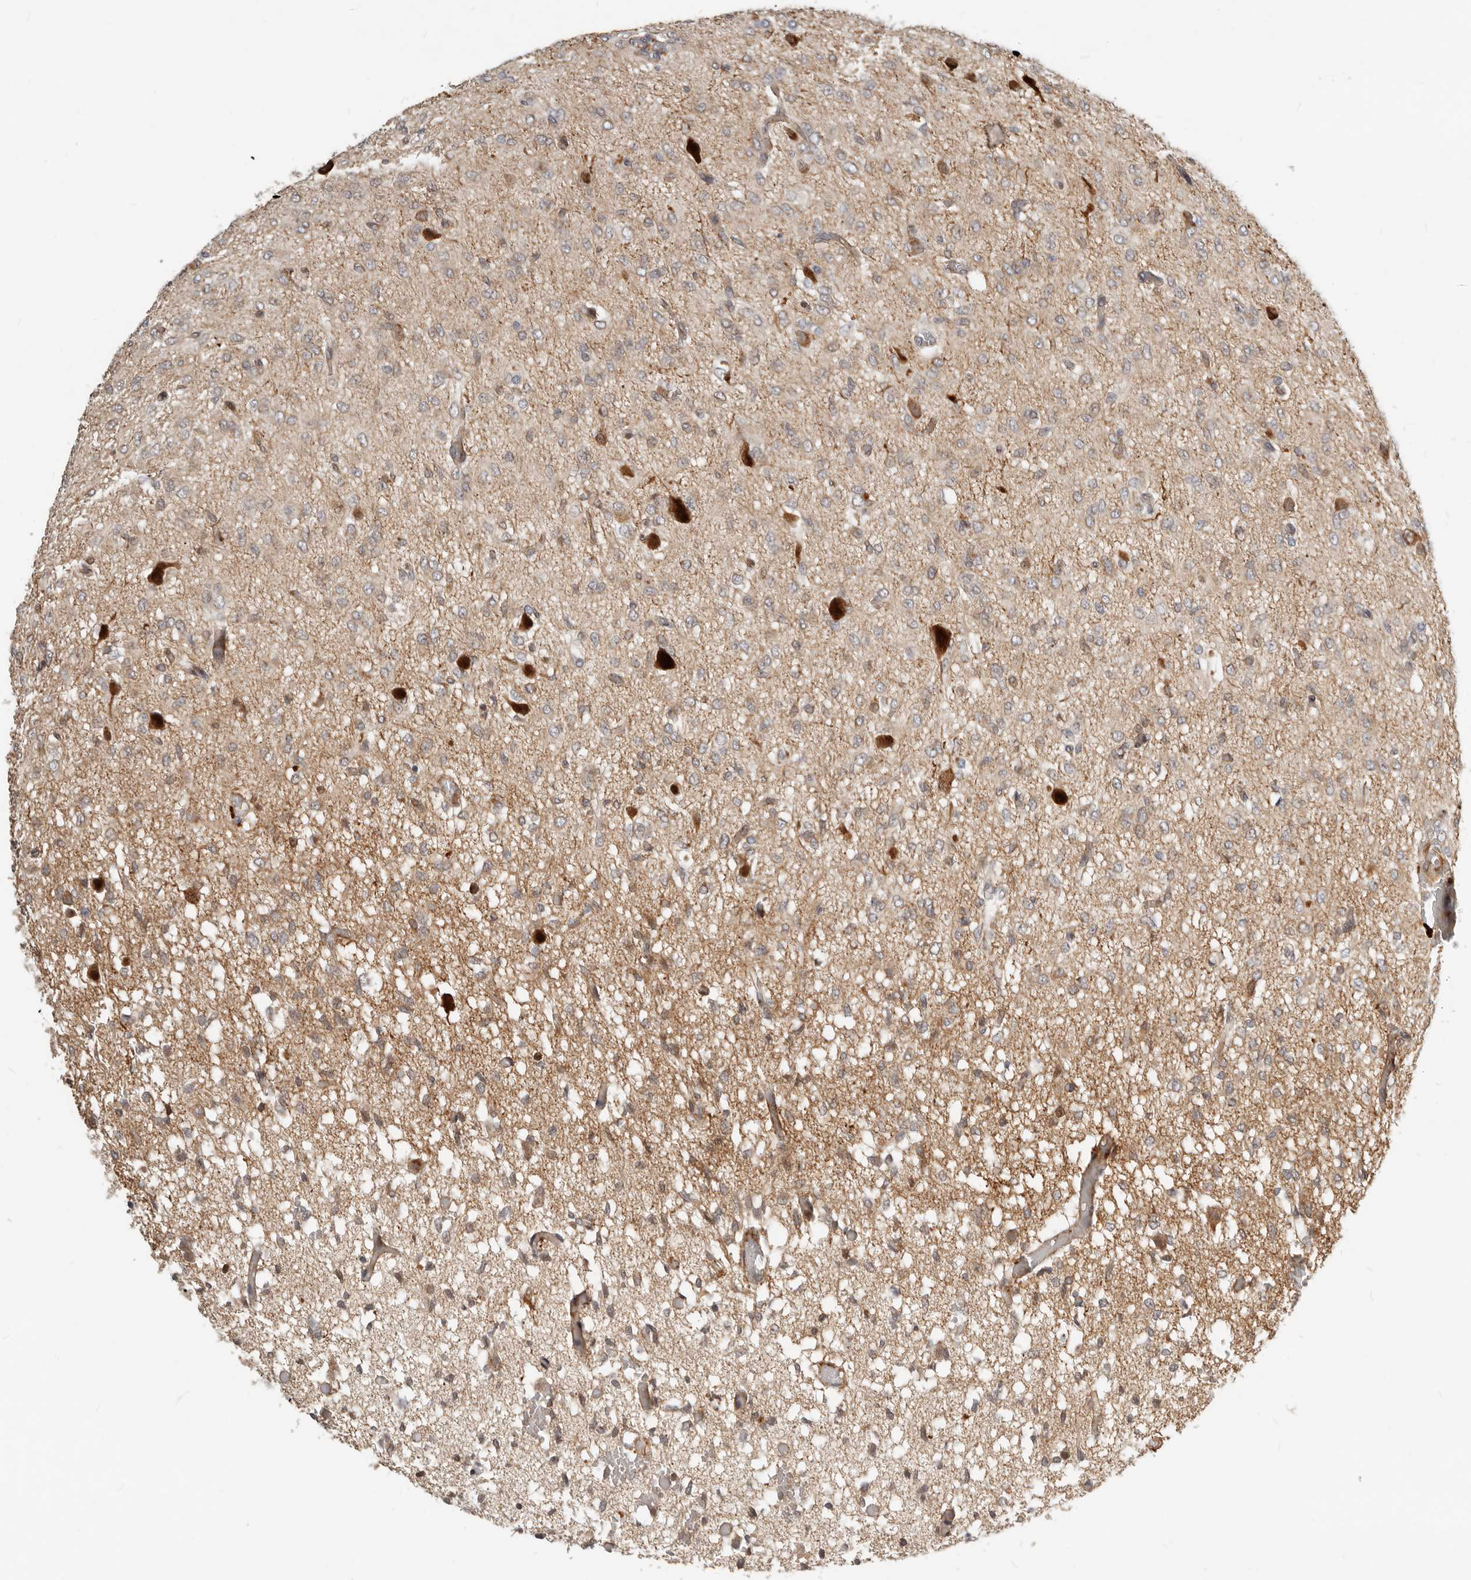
{"staining": {"intensity": "negative", "quantity": "none", "location": "none"}, "tissue": "glioma", "cell_type": "Tumor cells", "image_type": "cancer", "snomed": [{"axis": "morphology", "description": "Glioma, malignant, High grade"}, {"axis": "topography", "description": "Brain"}], "caption": "Image shows no protein expression in tumor cells of malignant high-grade glioma tissue. Brightfield microscopy of immunohistochemistry (IHC) stained with DAB (brown) and hematoxylin (blue), captured at high magnification.", "gene": "NPY4R", "patient": {"sex": "female", "age": 59}}